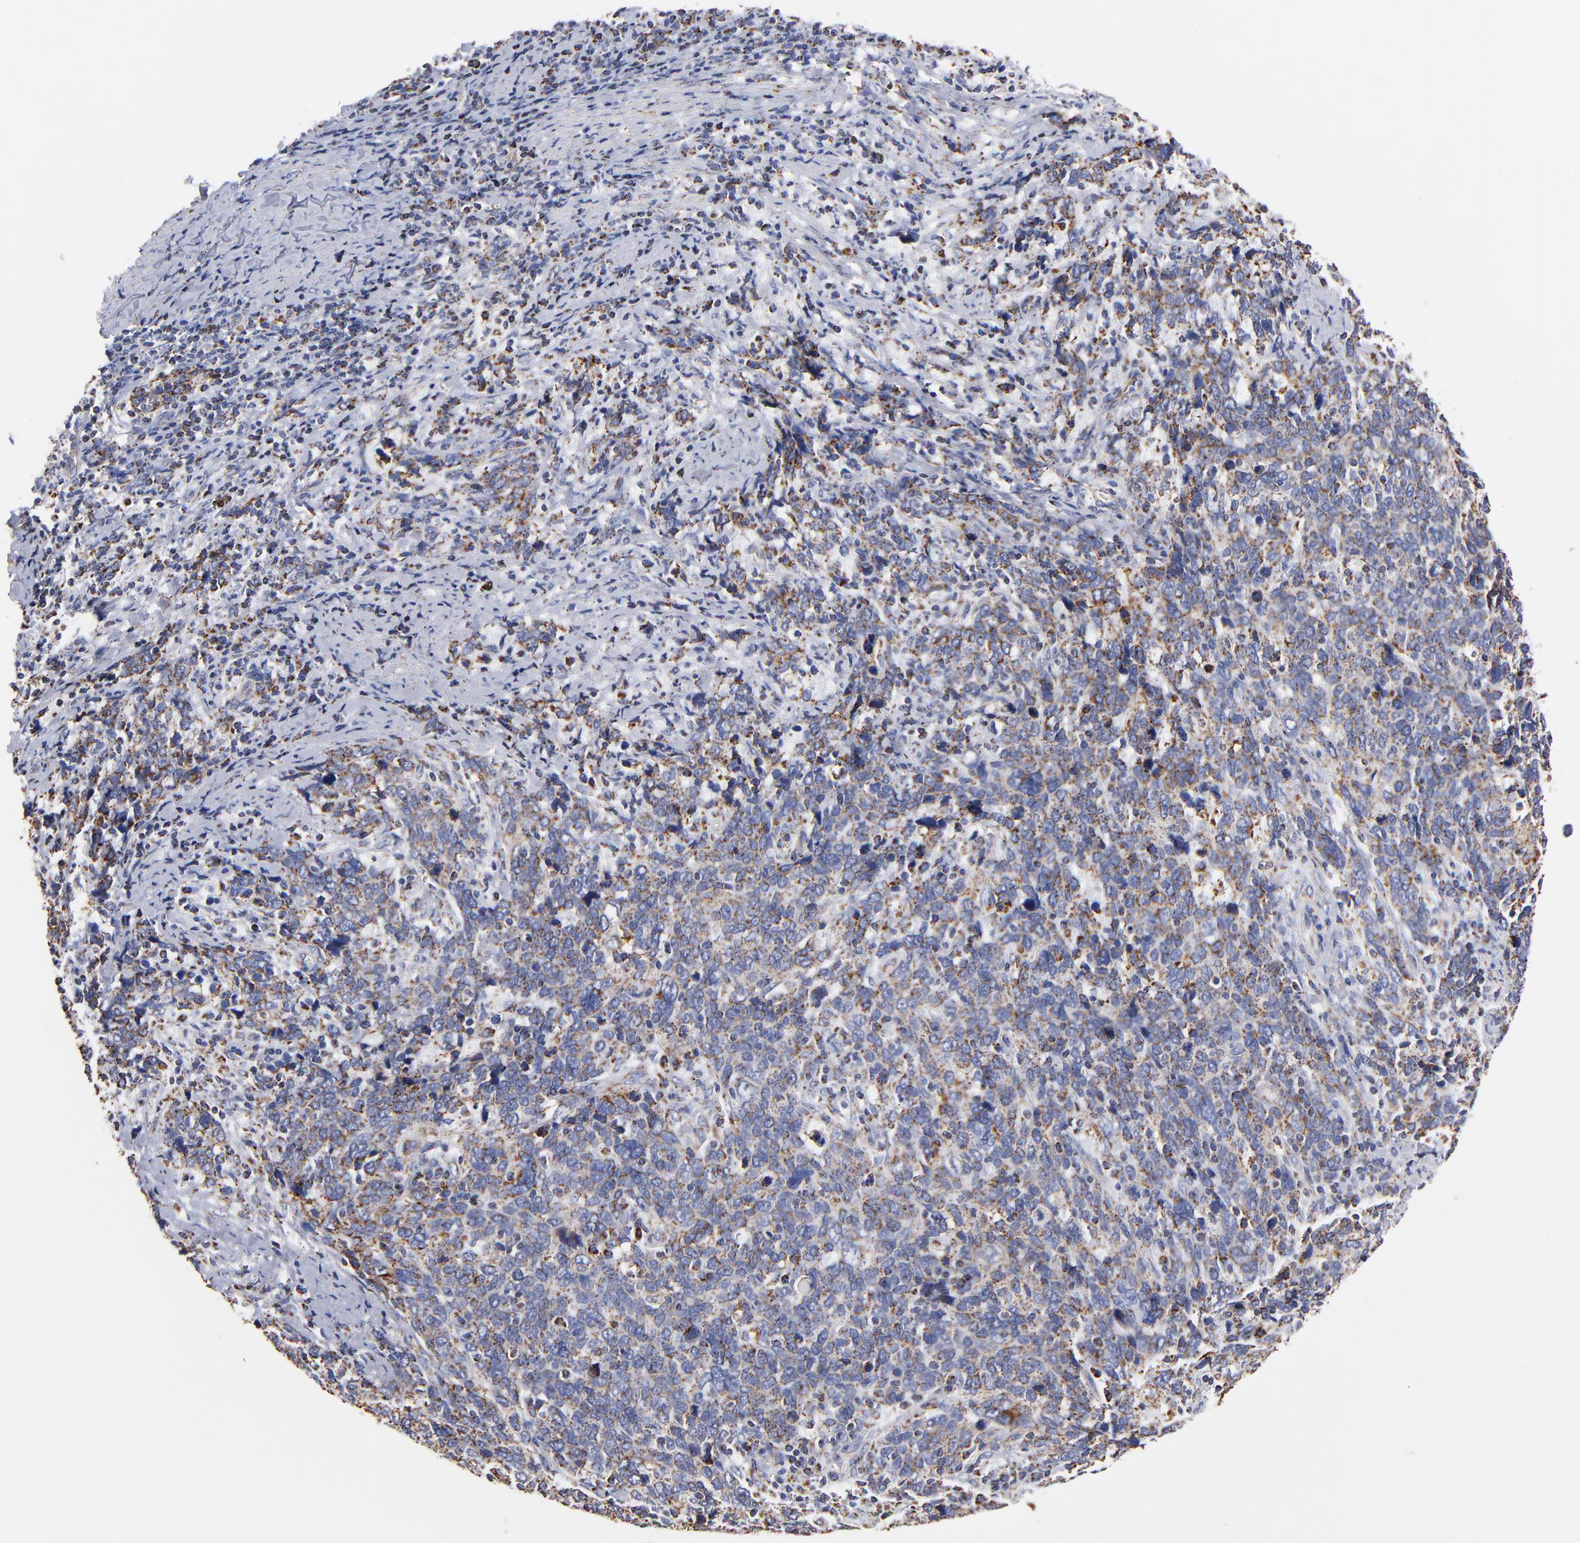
{"staining": {"intensity": "moderate", "quantity": "25%-75%", "location": "cytoplasmic/membranous"}, "tissue": "cervical cancer", "cell_type": "Tumor cells", "image_type": "cancer", "snomed": [{"axis": "morphology", "description": "Squamous cell carcinoma, NOS"}, {"axis": "topography", "description": "Cervix"}], "caption": "Immunohistochemistry of cervical cancer reveals medium levels of moderate cytoplasmic/membranous positivity in approximately 25%-75% of tumor cells.", "gene": "PHB1", "patient": {"sex": "female", "age": 41}}